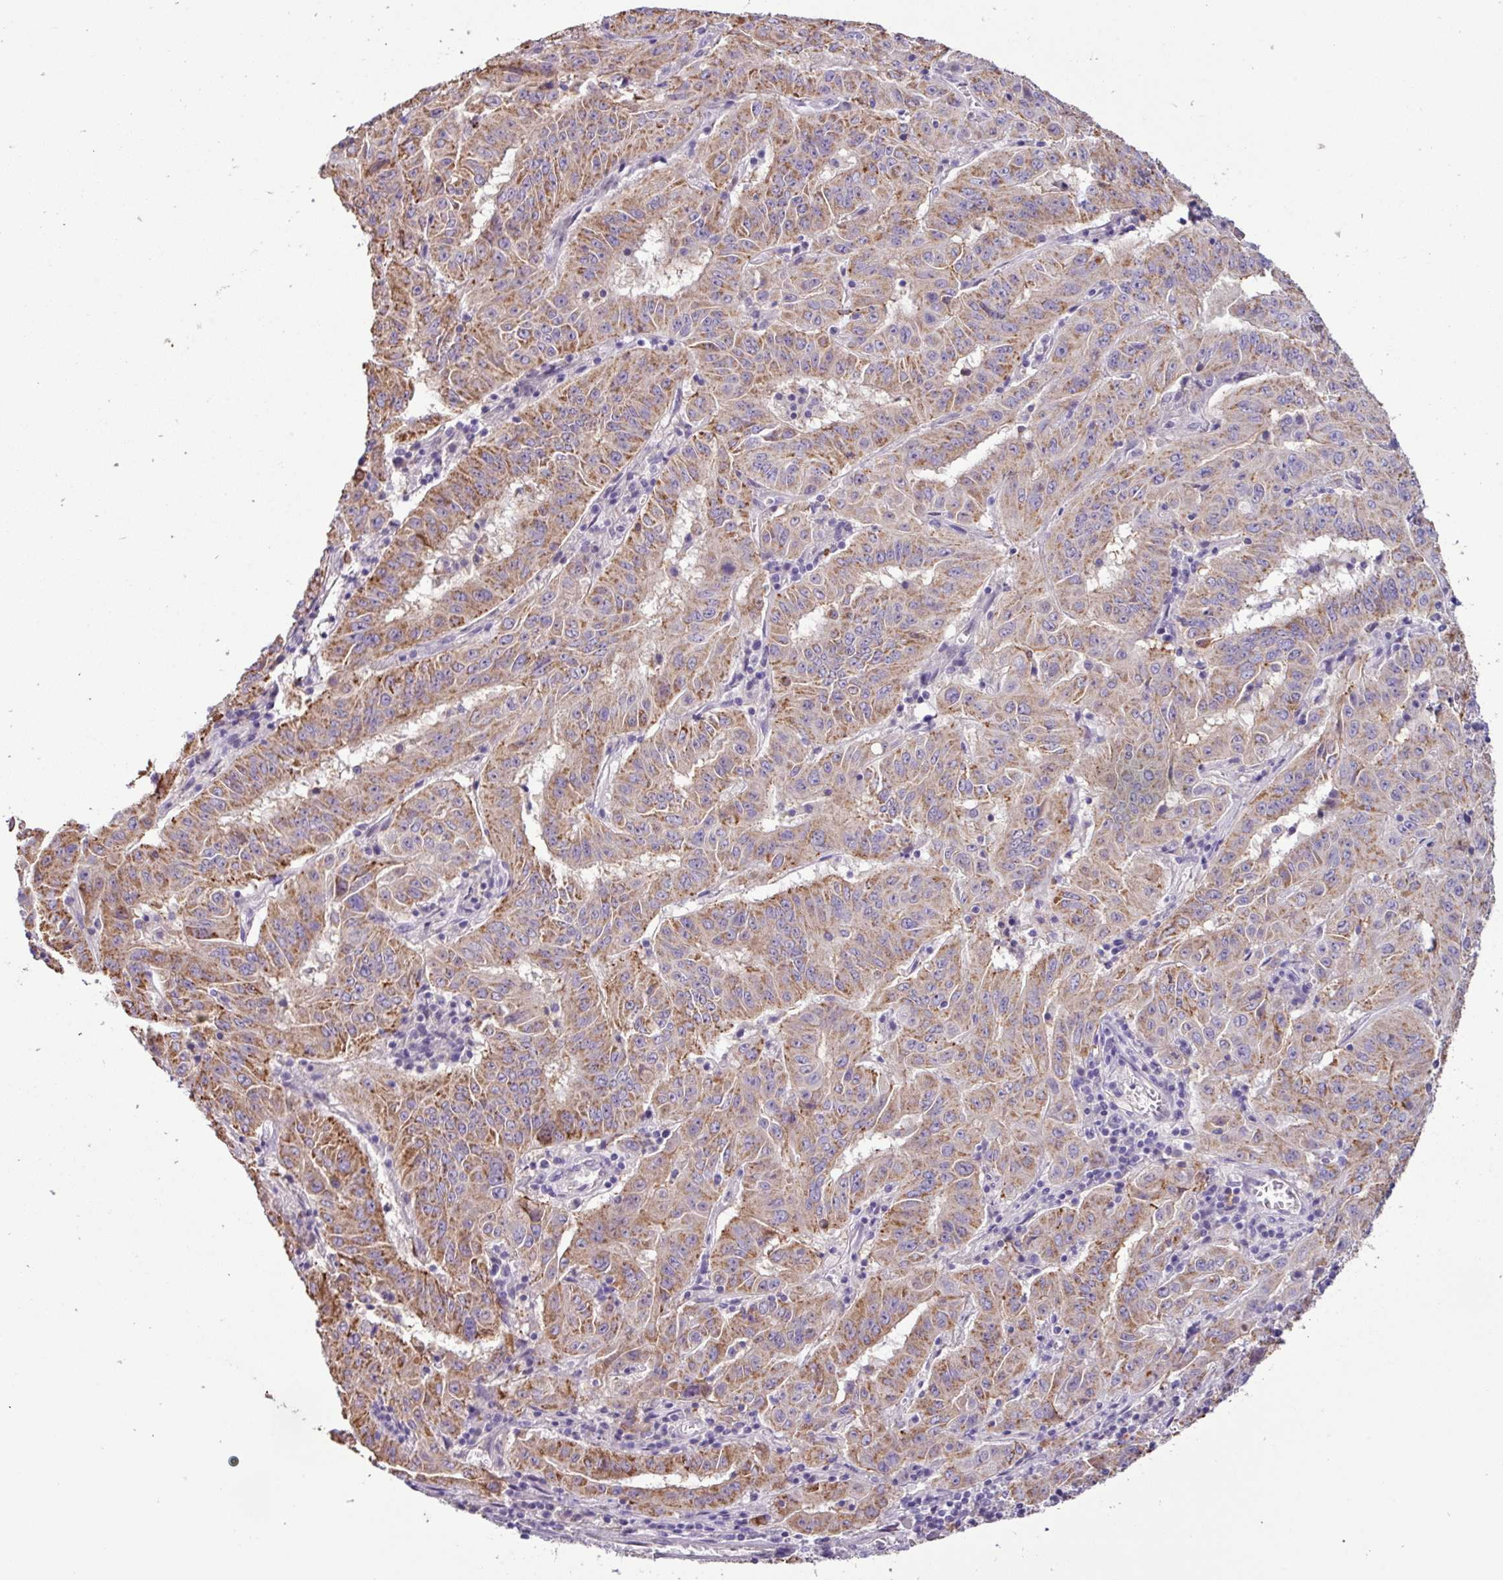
{"staining": {"intensity": "moderate", "quantity": ">75%", "location": "cytoplasmic/membranous"}, "tissue": "pancreatic cancer", "cell_type": "Tumor cells", "image_type": "cancer", "snomed": [{"axis": "morphology", "description": "Adenocarcinoma, NOS"}, {"axis": "topography", "description": "Pancreas"}], "caption": "This histopathology image shows immunohistochemistry (IHC) staining of human pancreatic adenocarcinoma, with medium moderate cytoplasmic/membranous expression in approximately >75% of tumor cells.", "gene": "PNLDC1", "patient": {"sex": "male", "age": 63}}